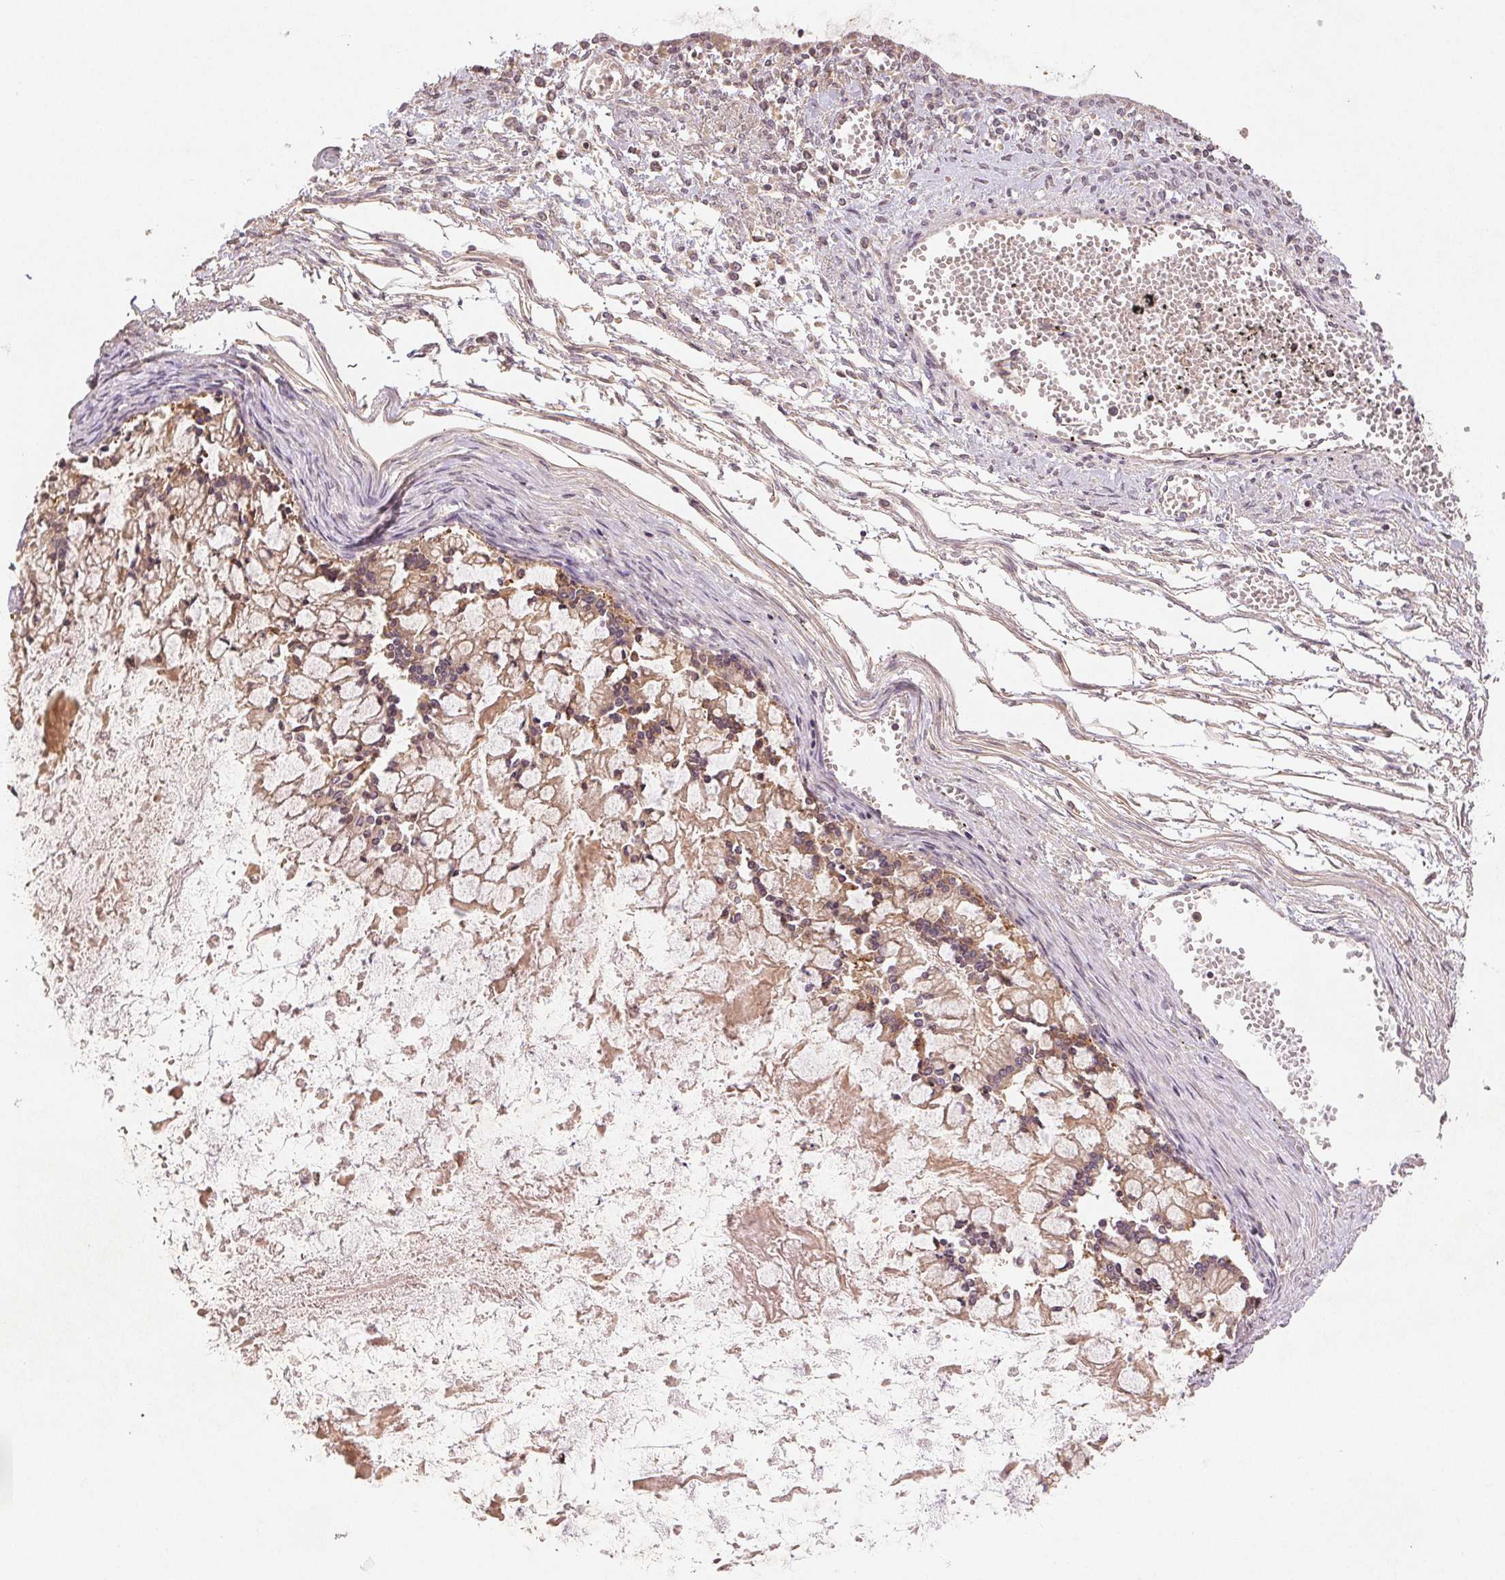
{"staining": {"intensity": "weak", "quantity": ">75%", "location": "cytoplasmic/membranous"}, "tissue": "ovarian cancer", "cell_type": "Tumor cells", "image_type": "cancer", "snomed": [{"axis": "morphology", "description": "Cystadenocarcinoma, mucinous, NOS"}, {"axis": "topography", "description": "Ovary"}], "caption": "This is a micrograph of immunohistochemistry staining of ovarian cancer (mucinous cystadenocarcinoma), which shows weak staining in the cytoplasmic/membranous of tumor cells.", "gene": "YIF1B", "patient": {"sex": "female", "age": 67}}